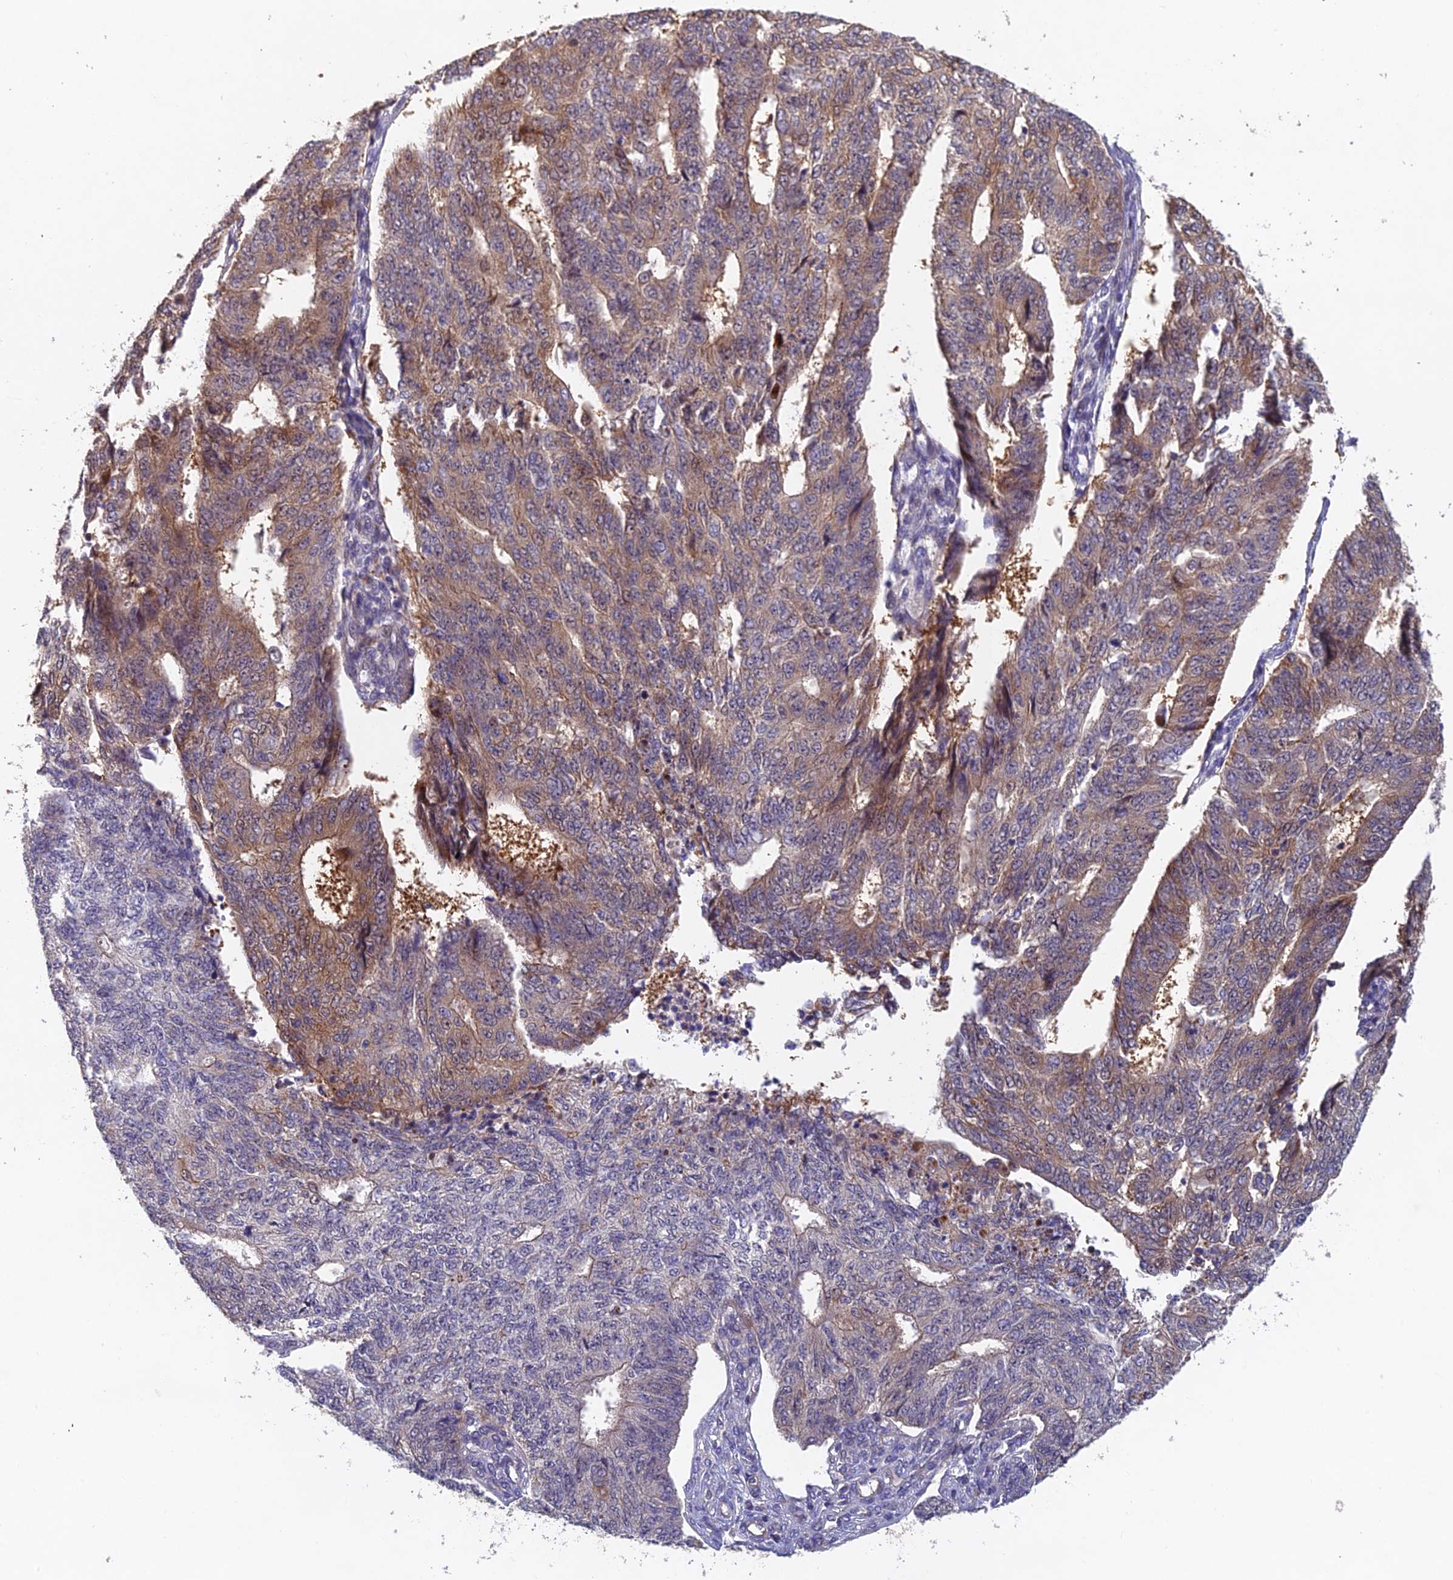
{"staining": {"intensity": "moderate", "quantity": ">75%", "location": "cytoplasmic/membranous"}, "tissue": "endometrial cancer", "cell_type": "Tumor cells", "image_type": "cancer", "snomed": [{"axis": "morphology", "description": "Adenocarcinoma, NOS"}, {"axis": "topography", "description": "Endometrium"}], "caption": "Immunohistochemistry image of endometrial cancer stained for a protein (brown), which exhibits medium levels of moderate cytoplasmic/membranous positivity in approximately >75% of tumor cells.", "gene": "NSMCE1", "patient": {"sex": "female", "age": 32}}